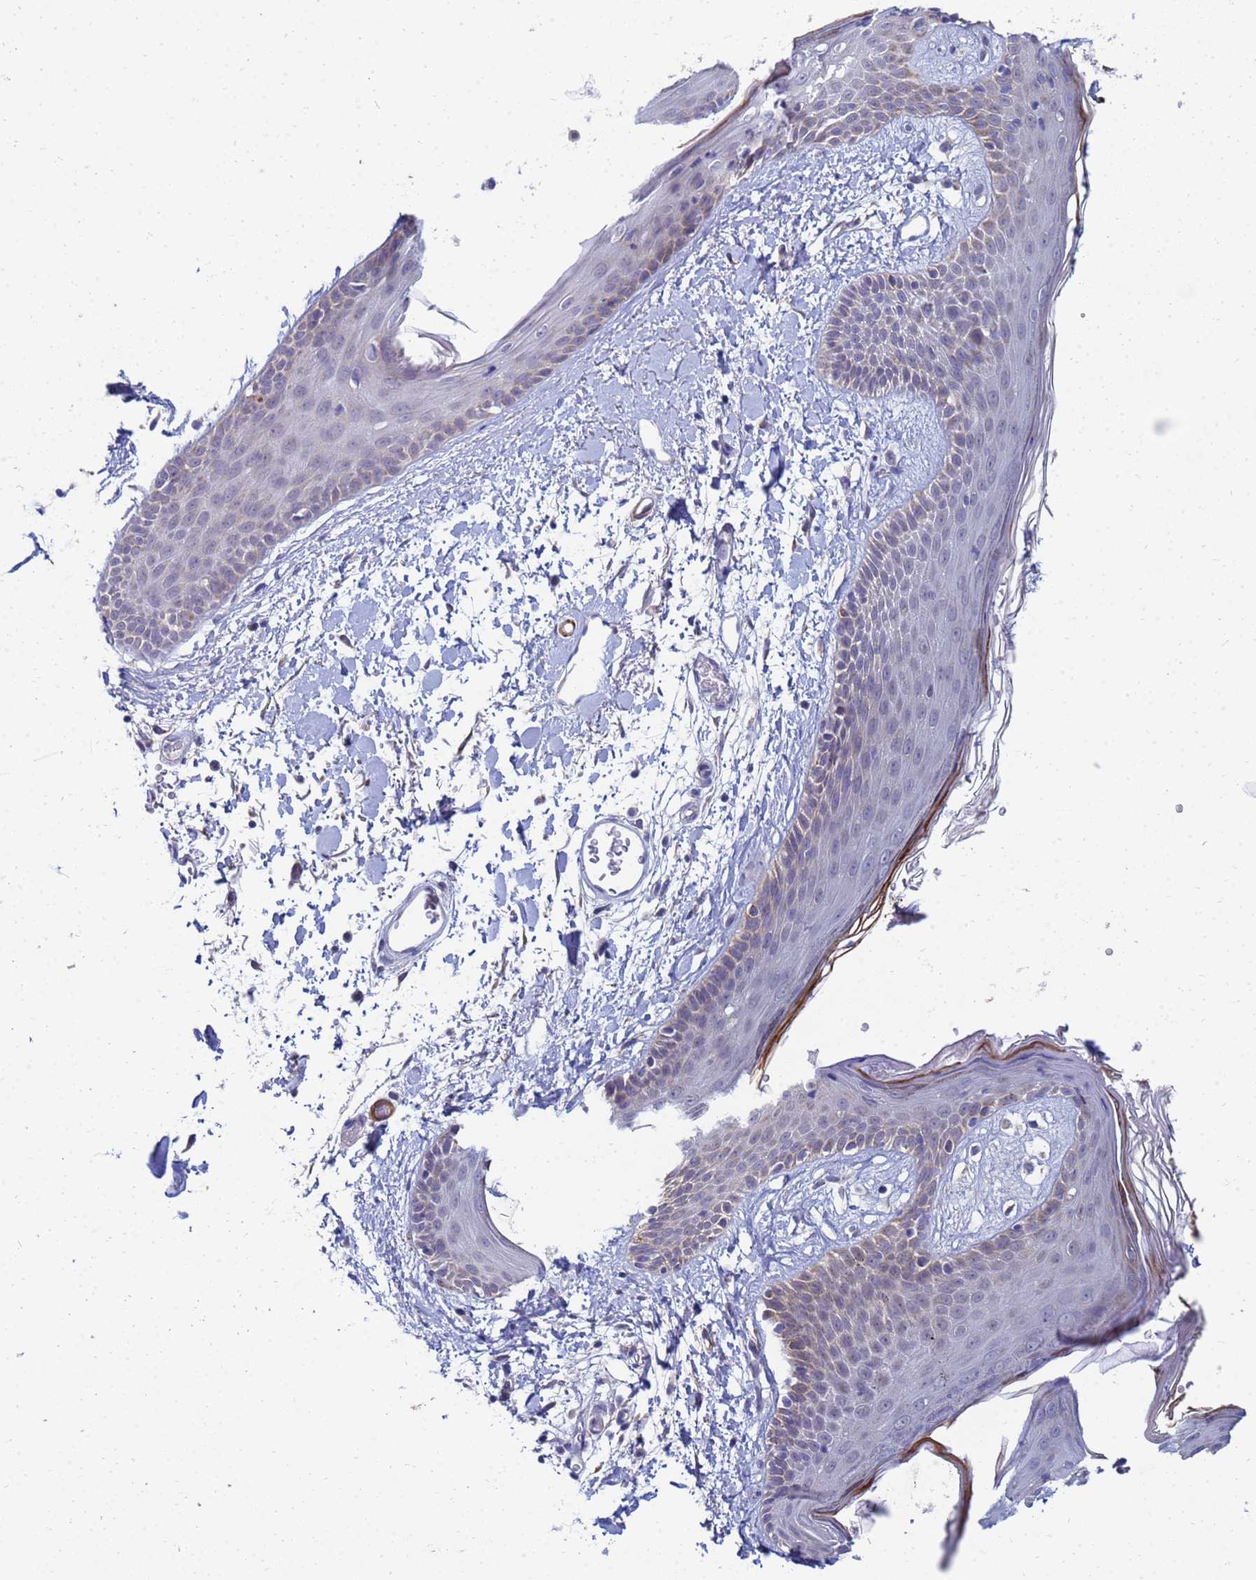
{"staining": {"intensity": "negative", "quantity": "none", "location": "none"}, "tissue": "skin", "cell_type": "Fibroblasts", "image_type": "normal", "snomed": [{"axis": "morphology", "description": "Normal tissue, NOS"}, {"axis": "topography", "description": "Skin"}], "caption": "Protein analysis of benign skin exhibits no significant expression in fibroblasts.", "gene": "SDR39U1", "patient": {"sex": "male", "age": 79}}